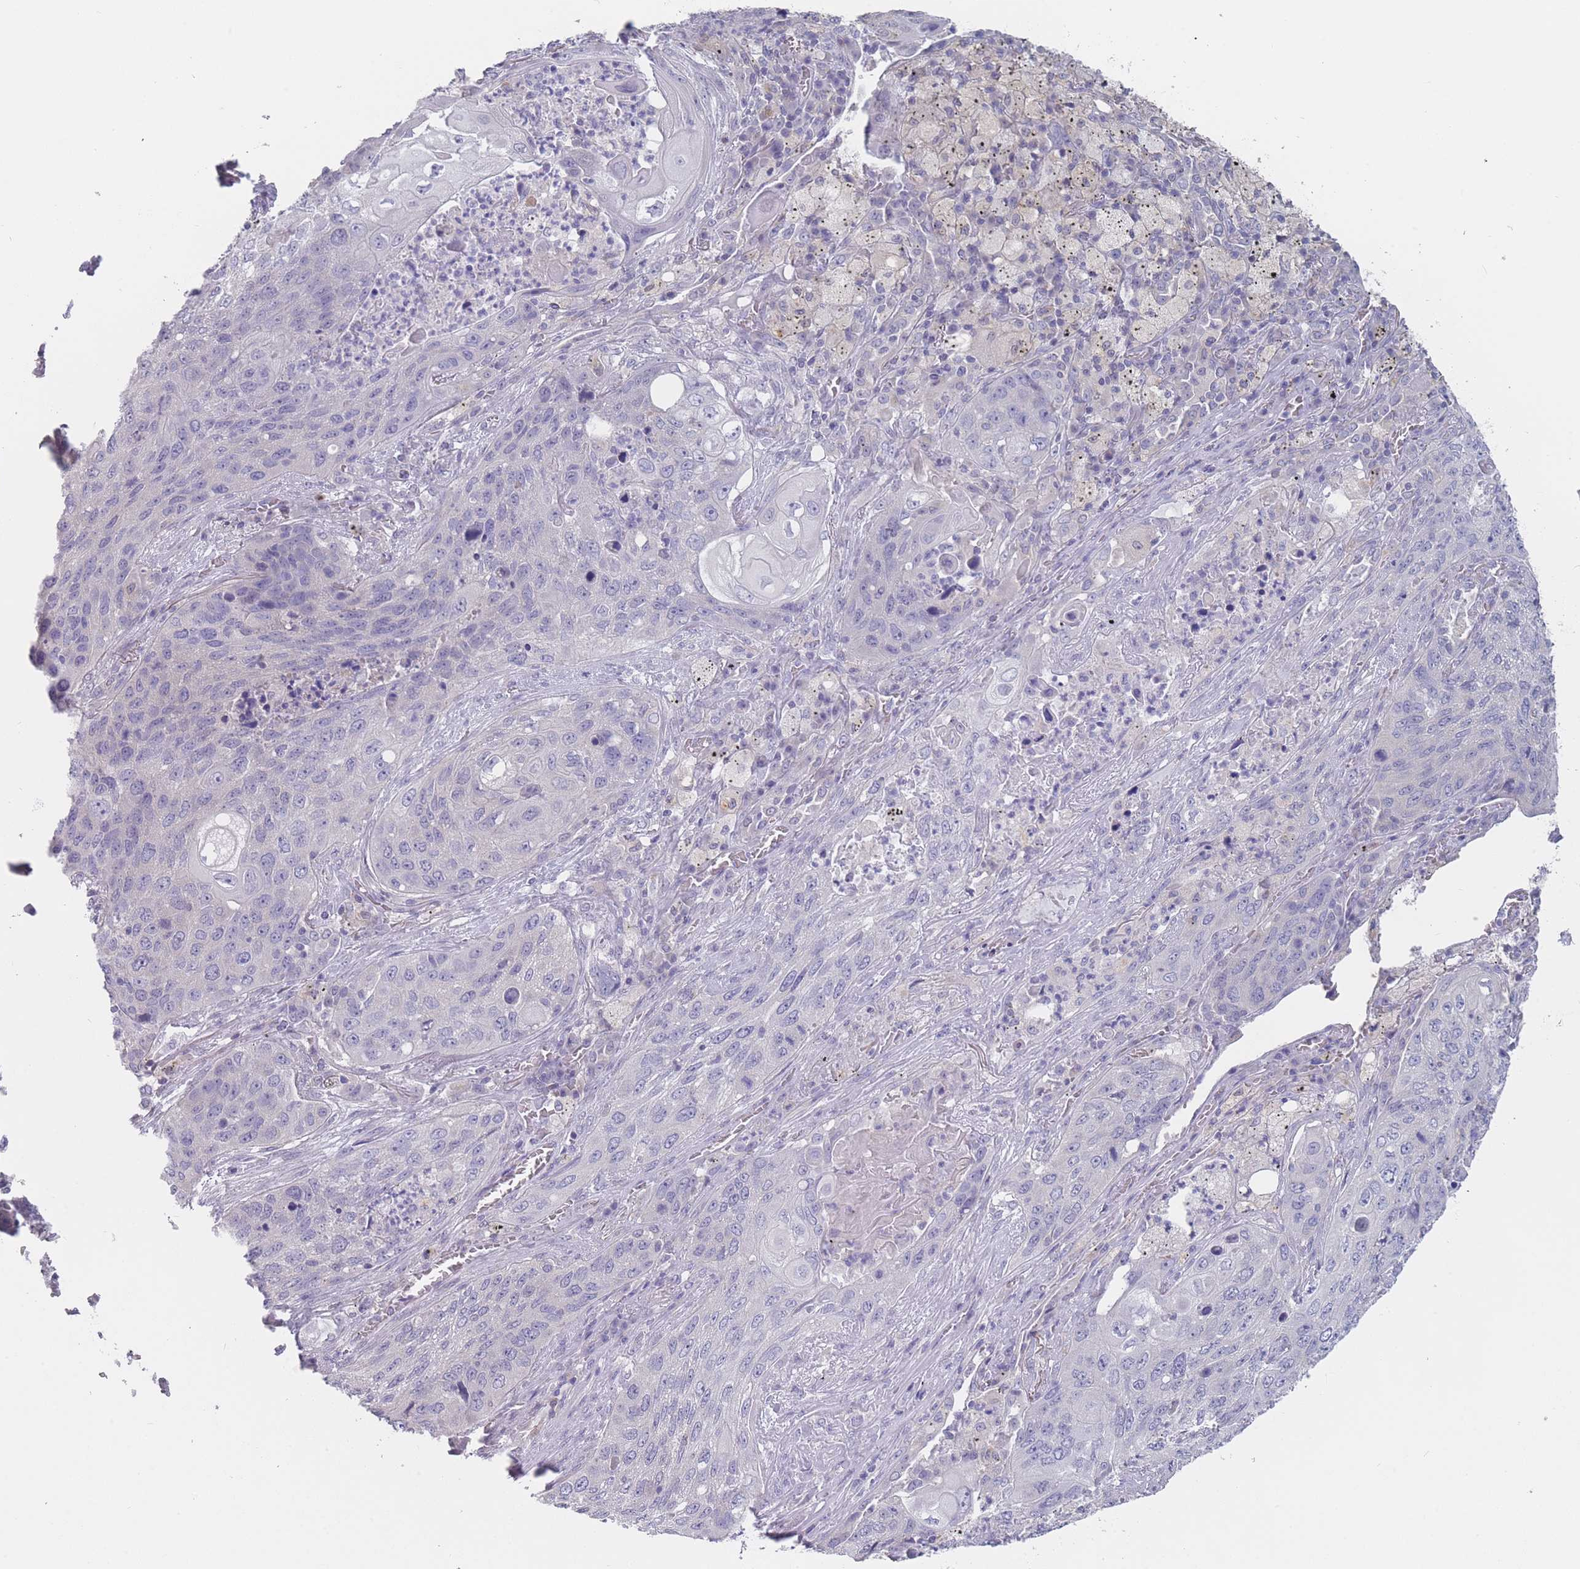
{"staining": {"intensity": "negative", "quantity": "none", "location": "none"}, "tissue": "lung cancer", "cell_type": "Tumor cells", "image_type": "cancer", "snomed": [{"axis": "morphology", "description": "Squamous cell carcinoma, NOS"}, {"axis": "topography", "description": "Lung"}], "caption": "This is an IHC micrograph of human lung cancer (squamous cell carcinoma). There is no staining in tumor cells.", "gene": "CYP51A1", "patient": {"sex": "female", "age": 63}}